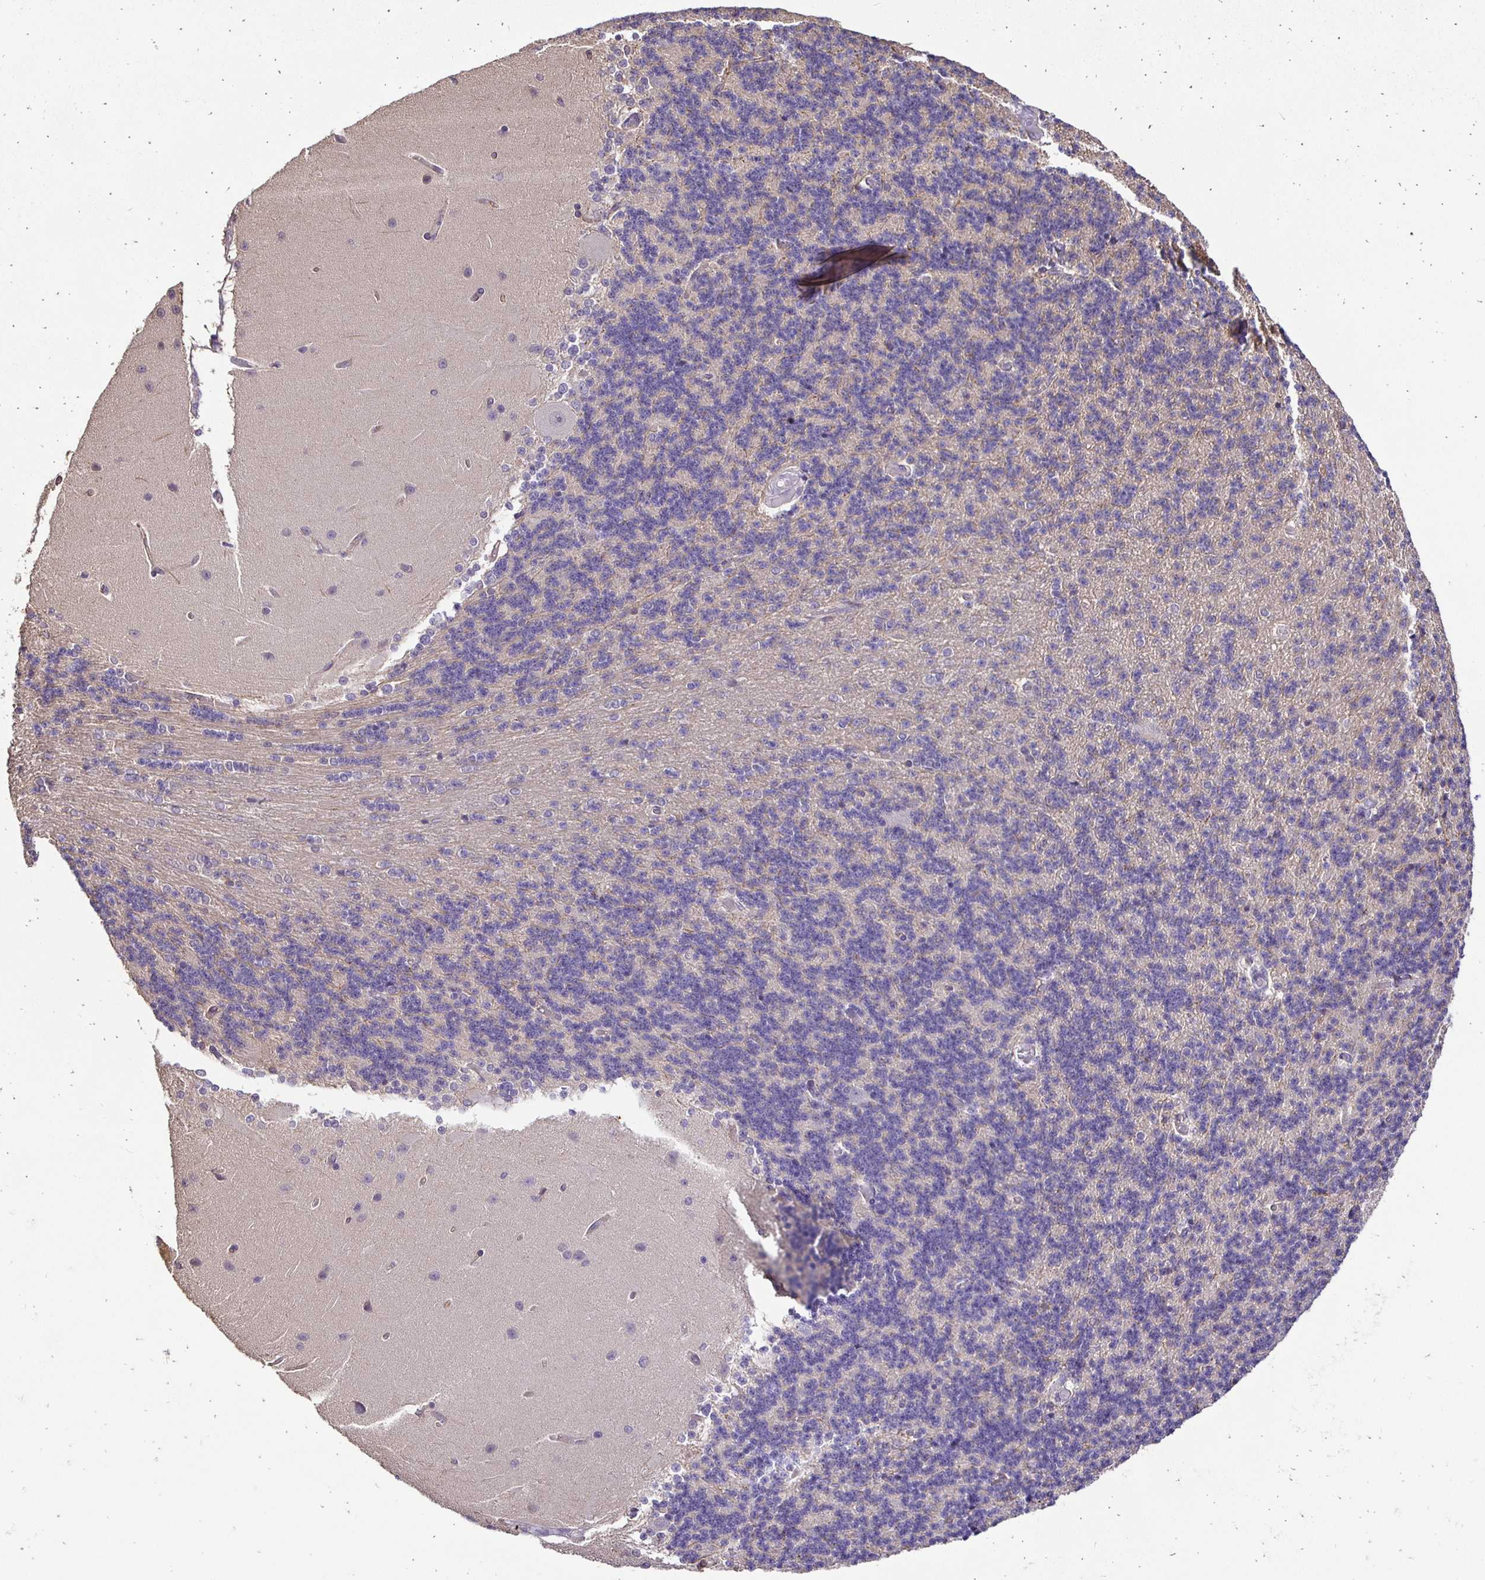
{"staining": {"intensity": "negative", "quantity": "none", "location": "none"}, "tissue": "cerebellum", "cell_type": "Cells in granular layer", "image_type": "normal", "snomed": [{"axis": "morphology", "description": "Normal tissue, NOS"}, {"axis": "topography", "description": "Cerebellum"}], "caption": "This is an immunohistochemistry (IHC) photomicrograph of normal cerebellum. There is no positivity in cells in granular layer.", "gene": "SLC9A1", "patient": {"sex": "female", "age": 54}}